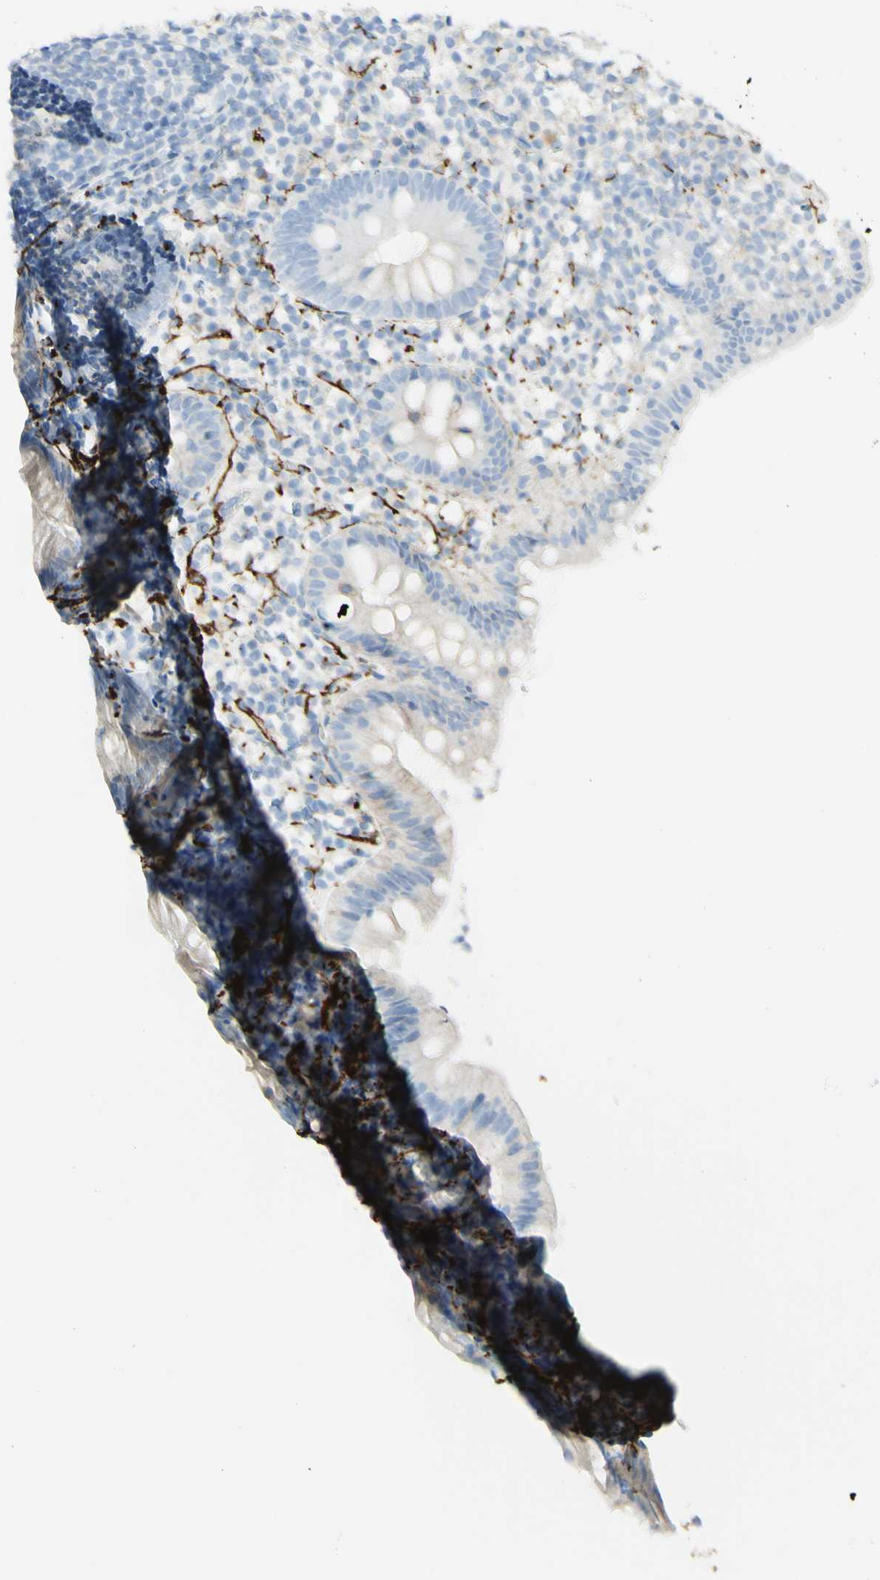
{"staining": {"intensity": "weak", "quantity": ">75%", "location": "cytoplasmic/membranous"}, "tissue": "appendix", "cell_type": "Glandular cells", "image_type": "normal", "snomed": [{"axis": "morphology", "description": "Normal tissue, NOS"}, {"axis": "topography", "description": "Appendix"}], "caption": "Immunohistochemistry (IHC) staining of unremarkable appendix, which displays low levels of weak cytoplasmic/membranous staining in approximately >75% of glandular cells indicating weak cytoplasmic/membranous protein staining. The staining was performed using DAB (brown) for protein detection and nuclei were counterstained in hematoxylin (blue).", "gene": "ALCAM", "patient": {"sex": "female", "age": 20}}